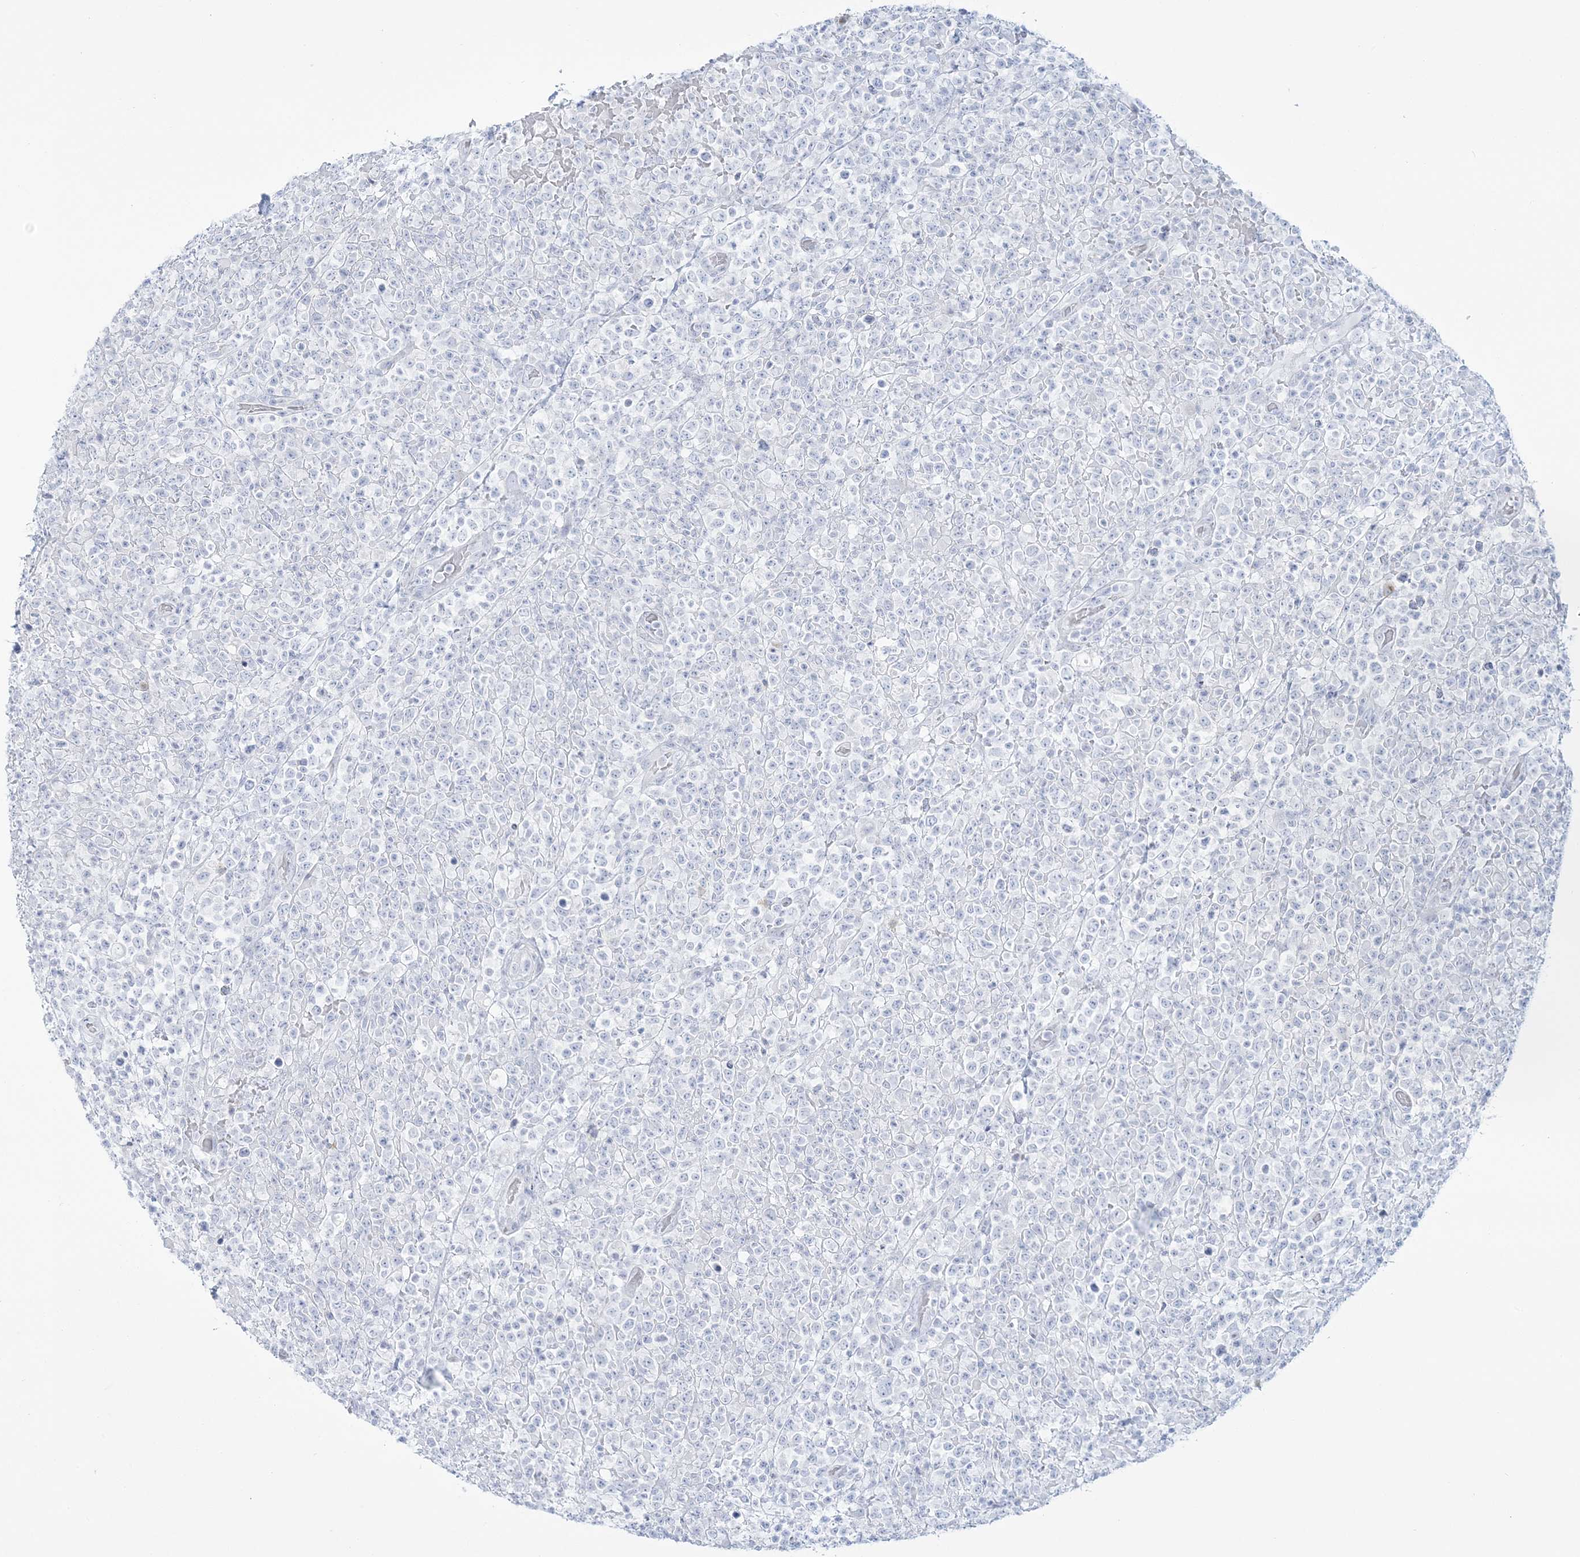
{"staining": {"intensity": "negative", "quantity": "none", "location": "none"}, "tissue": "lymphoma", "cell_type": "Tumor cells", "image_type": "cancer", "snomed": [{"axis": "morphology", "description": "Malignant lymphoma, non-Hodgkin's type, High grade"}, {"axis": "topography", "description": "Colon"}], "caption": "The immunohistochemistry photomicrograph has no significant expression in tumor cells of lymphoma tissue.", "gene": "ADGB", "patient": {"sex": "female", "age": 53}}